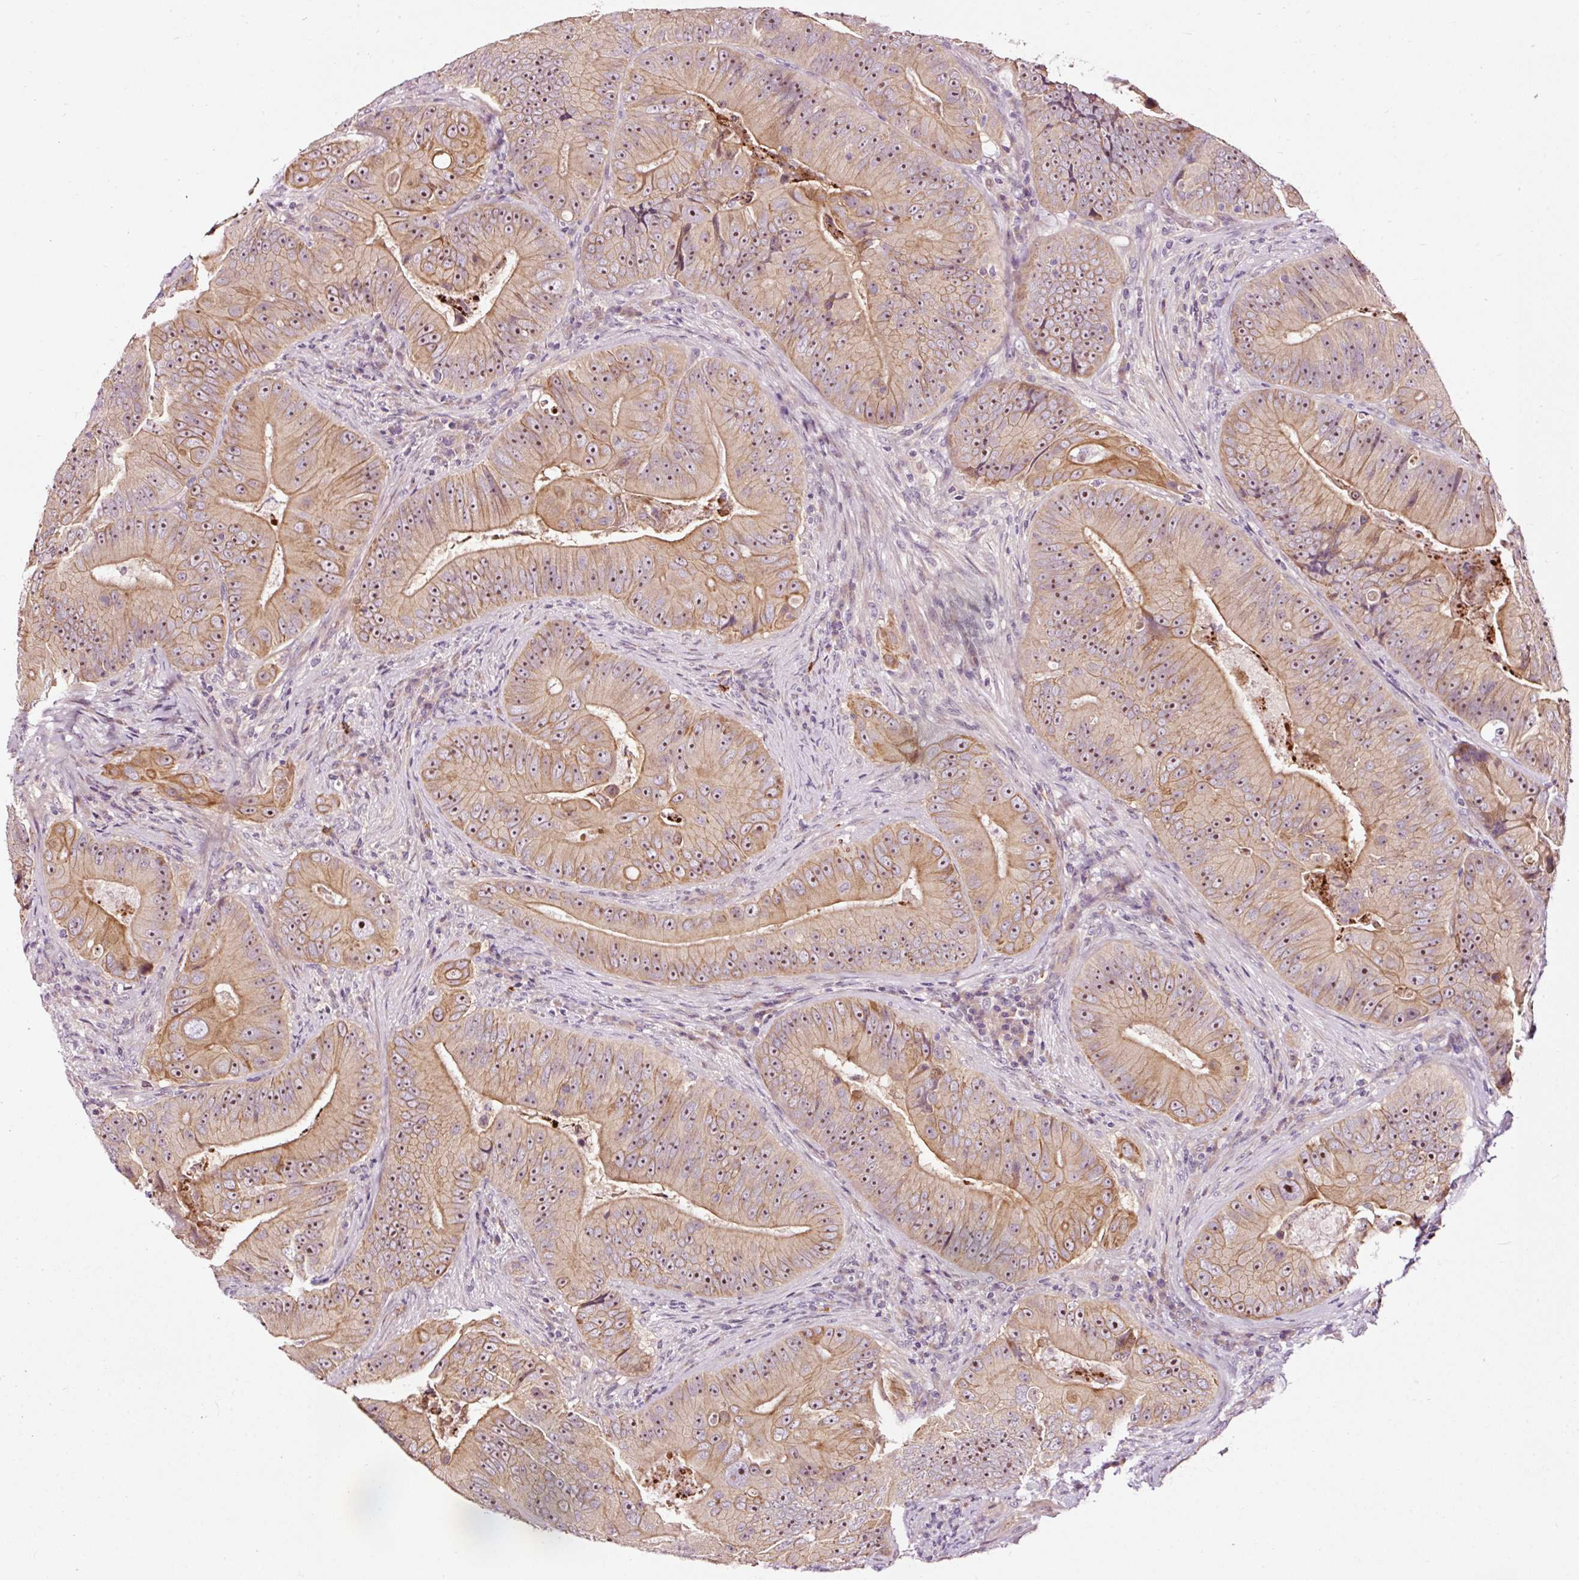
{"staining": {"intensity": "moderate", "quantity": ">75%", "location": "cytoplasmic/membranous,nuclear"}, "tissue": "colorectal cancer", "cell_type": "Tumor cells", "image_type": "cancer", "snomed": [{"axis": "morphology", "description": "Adenocarcinoma, NOS"}, {"axis": "topography", "description": "Colon"}], "caption": "This is a micrograph of IHC staining of colorectal cancer, which shows moderate staining in the cytoplasmic/membranous and nuclear of tumor cells.", "gene": "UTP14A", "patient": {"sex": "female", "age": 86}}